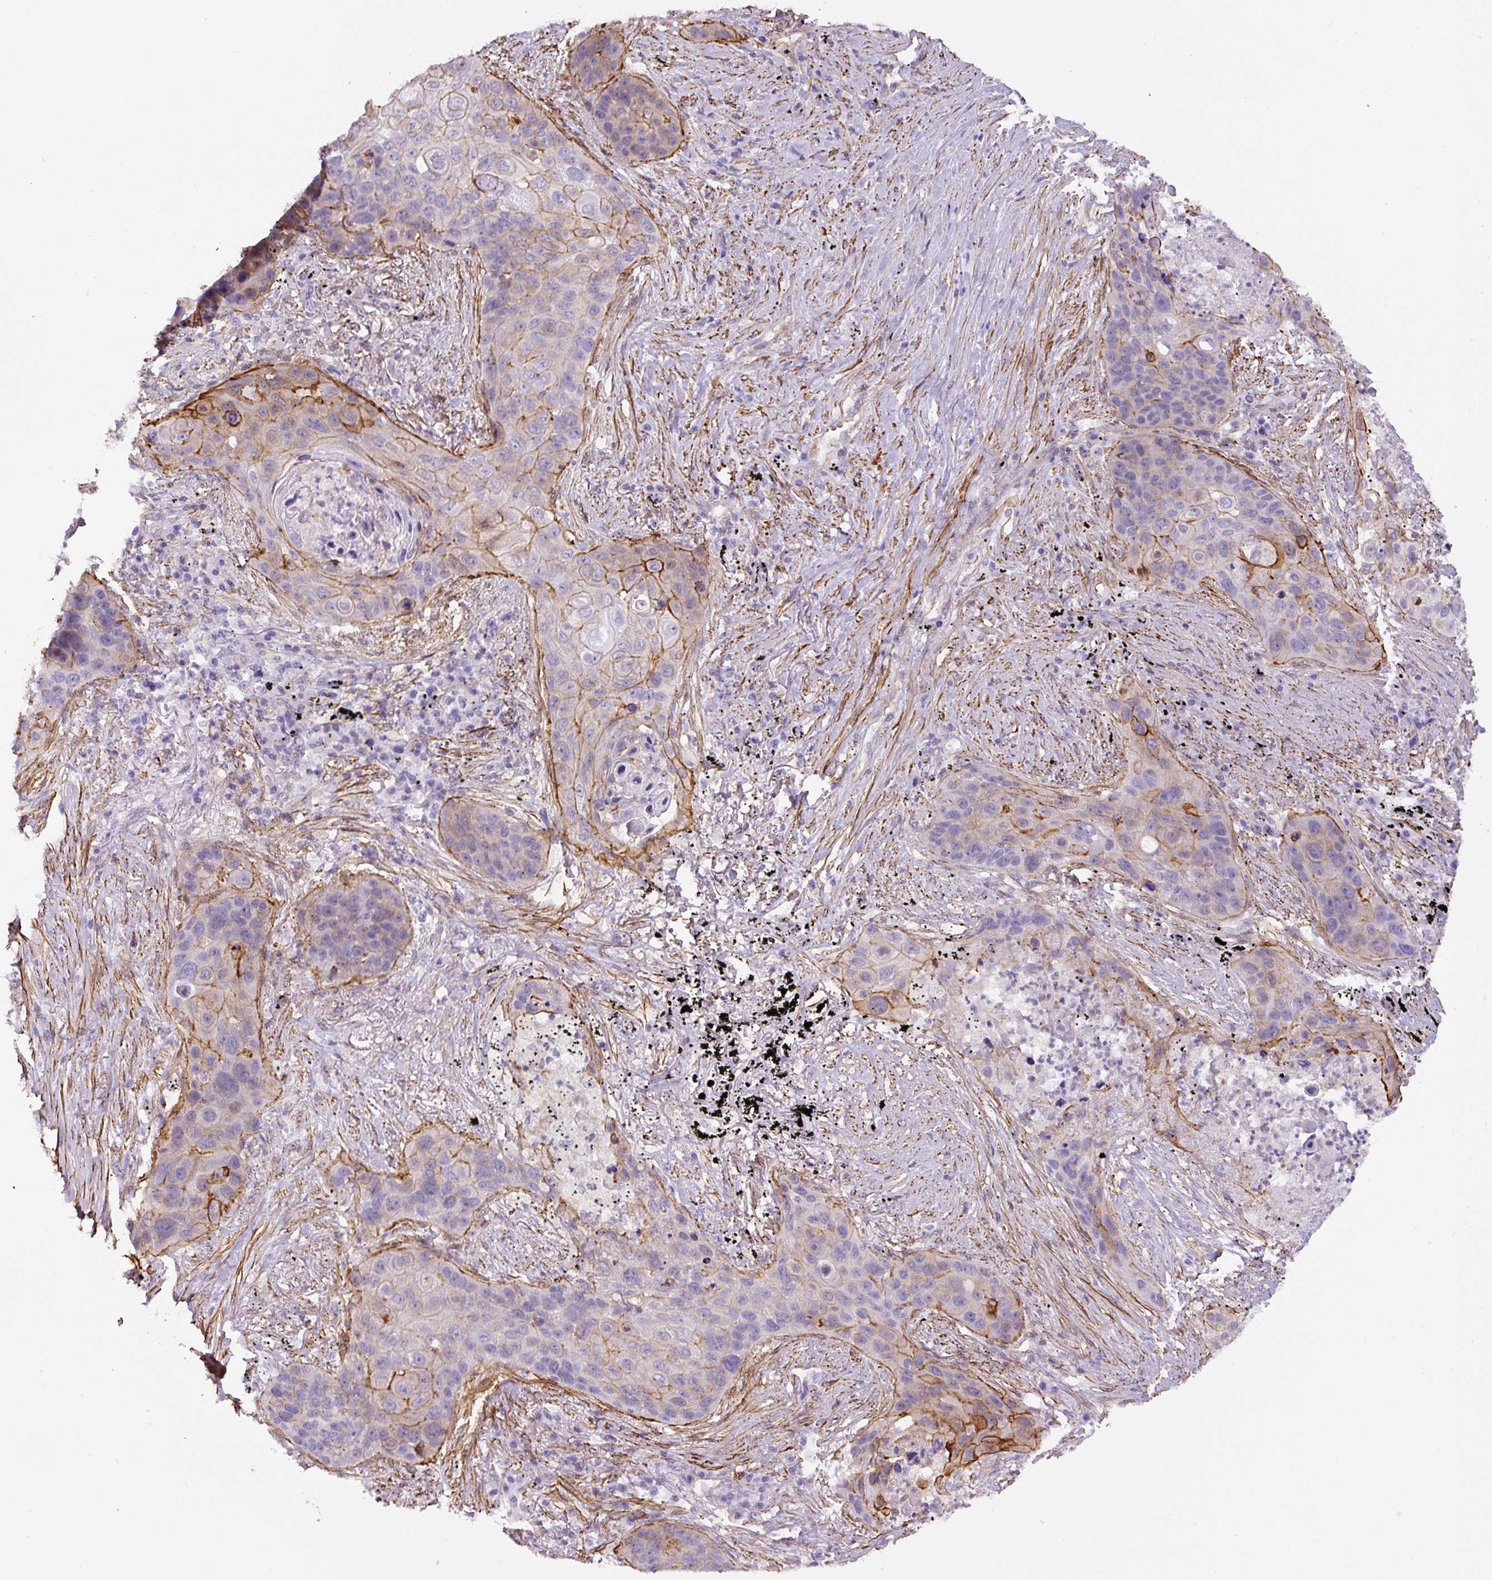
{"staining": {"intensity": "moderate", "quantity": "25%-75%", "location": "cytoplasmic/membranous"}, "tissue": "lung cancer", "cell_type": "Tumor cells", "image_type": "cancer", "snomed": [{"axis": "morphology", "description": "Squamous cell carcinoma, NOS"}, {"axis": "topography", "description": "Lung"}], "caption": "A medium amount of moderate cytoplasmic/membranous expression is appreciated in about 25%-75% of tumor cells in lung cancer (squamous cell carcinoma) tissue.", "gene": "B3GALT5", "patient": {"sex": "female", "age": 63}}